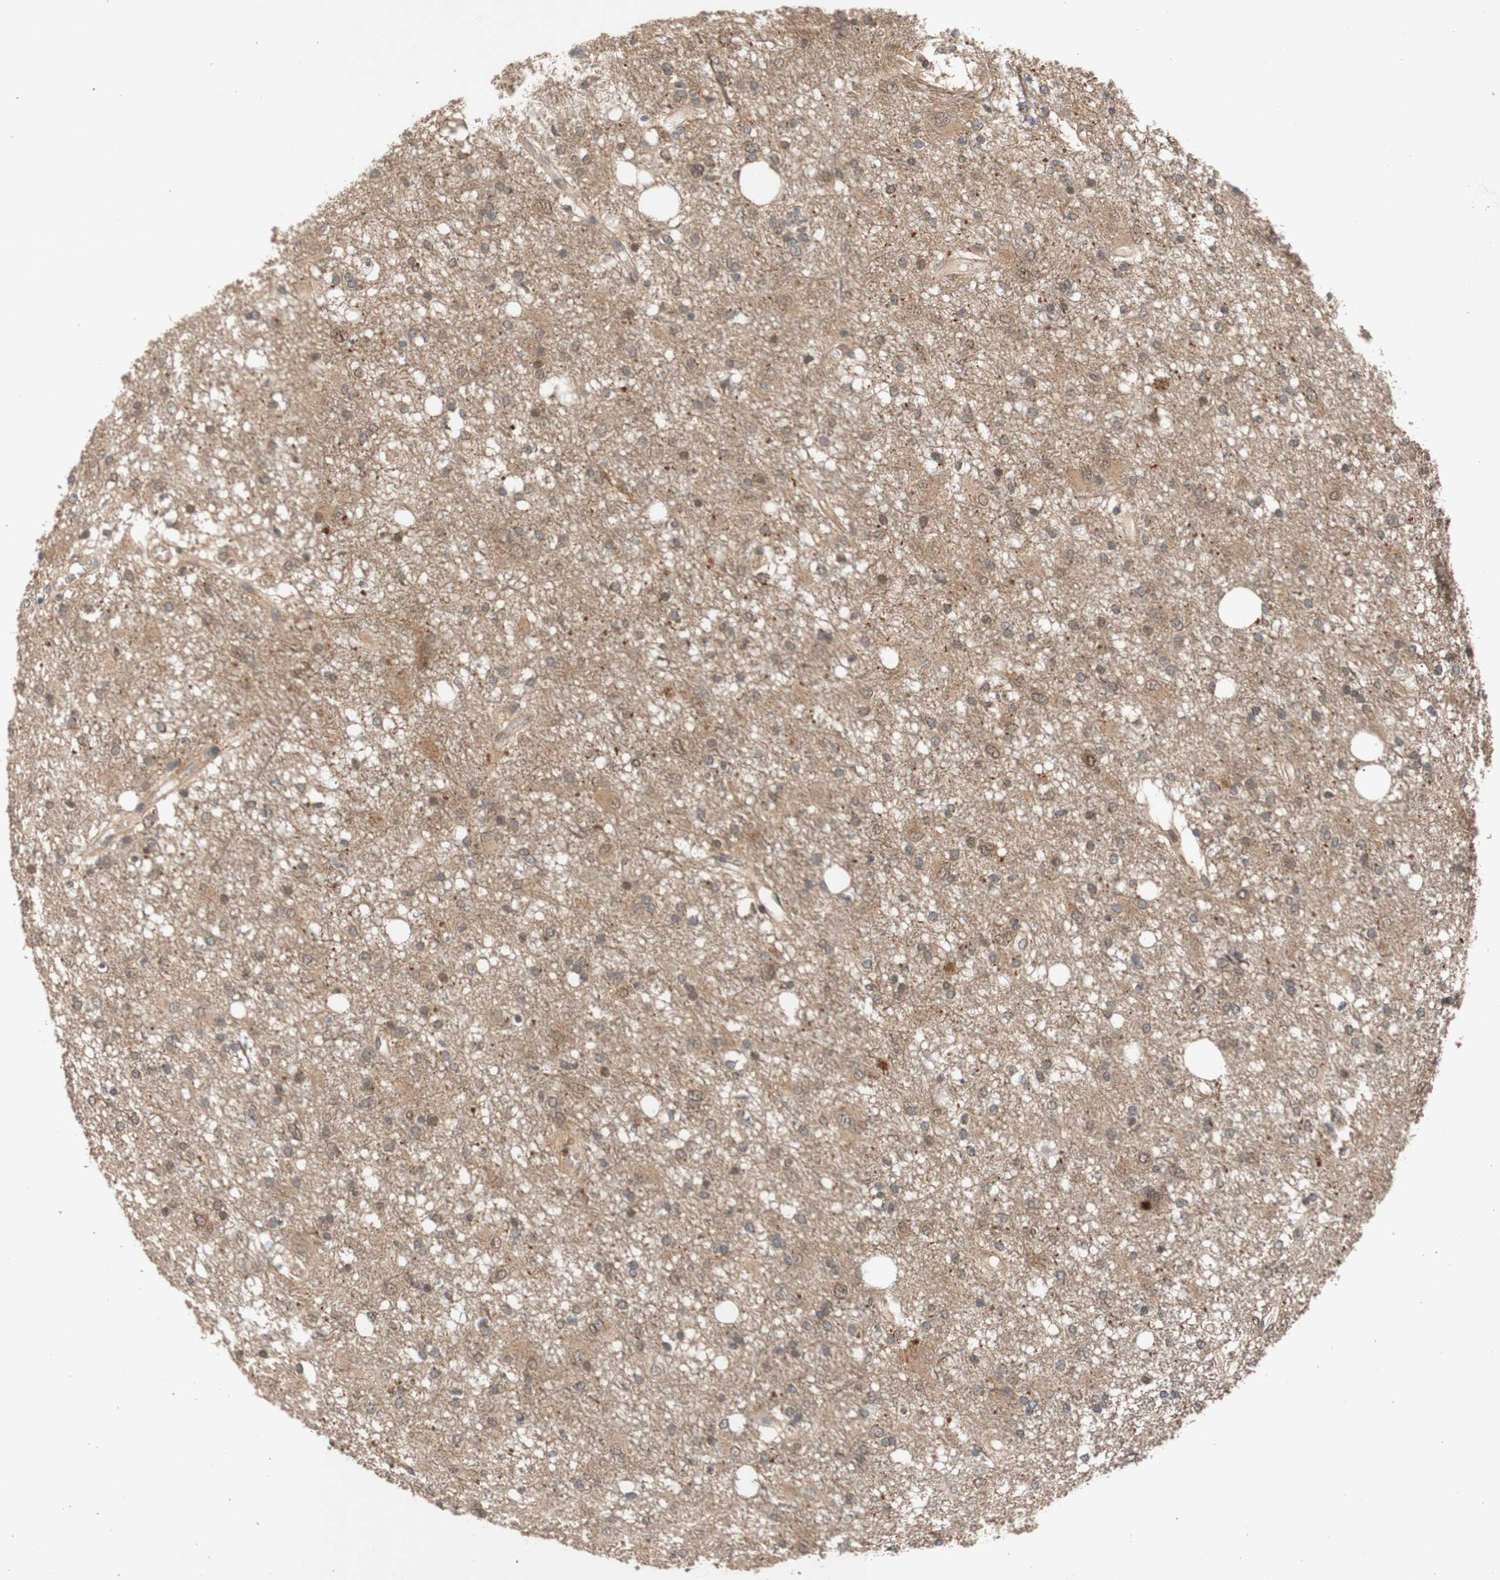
{"staining": {"intensity": "weak", "quantity": "25%-75%", "location": "cytoplasmic/membranous,nuclear"}, "tissue": "glioma", "cell_type": "Tumor cells", "image_type": "cancer", "snomed": [{"axis": "morphology", "description": "Glioma, malignant, High grade"}, {"axis": "topography", "description": "Brain"}], "caption": "Glioma was stained to show a protein in brown. There is low levels of weak cytoplasmic/membranous and nuclear expression in about 25%-75% of tumor cells. The staining was performed using DAB (3,3'-diaminobenzidine), with brown indicating positive protein expression. Nuclei are stained blue with hematoxylin.", "gene": "PIN1", "patient": {"sex": "female", "age": 59}}